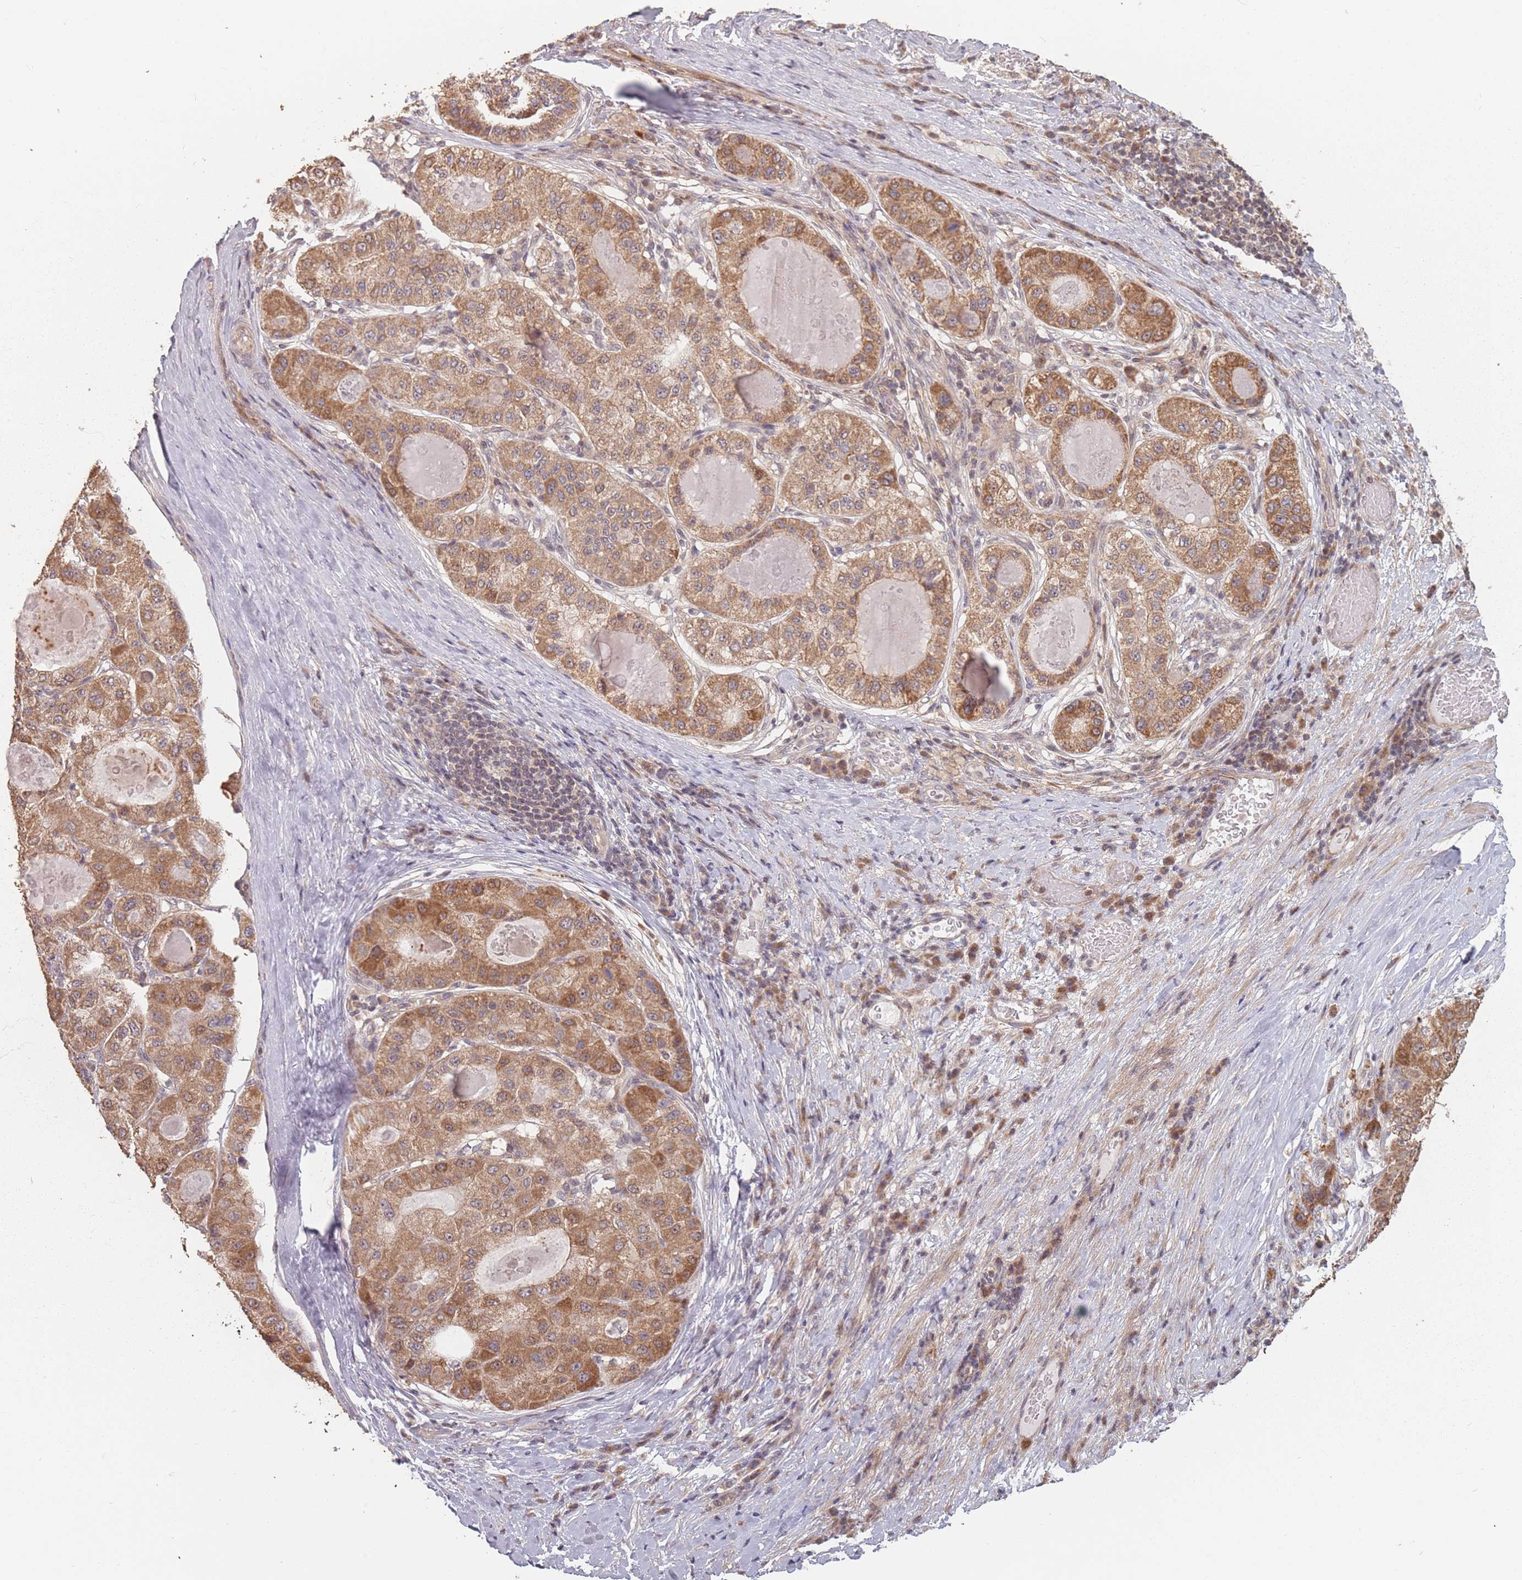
{"staining": {"intensity": "moderate", "quantity": ">75%", "location": "cytoplasmic/membranous"}, "tissue": "liver cancer", "cell_type": "Tumor cells", "image_type": "cancer", "snomed": [{"axis": "morphology", "description": "Carcinoma, Hepatocellular, NOS"}, {"axis": "topography", "description": "Liver"}], "caption": "Immunohistochemistry image of neoplastic tissue: liver cancer (hepatocellular carcinoma) stained using immunohistochemistry (IHC) reveals medium levels of moderate protein expression localized specifically in the cytoplasmic/membranous of tumor cells, appearing as a cytoplasmic/membranous brown color.", "gene": "VPS52", "patient": {"sex": "male", "age": 80}}